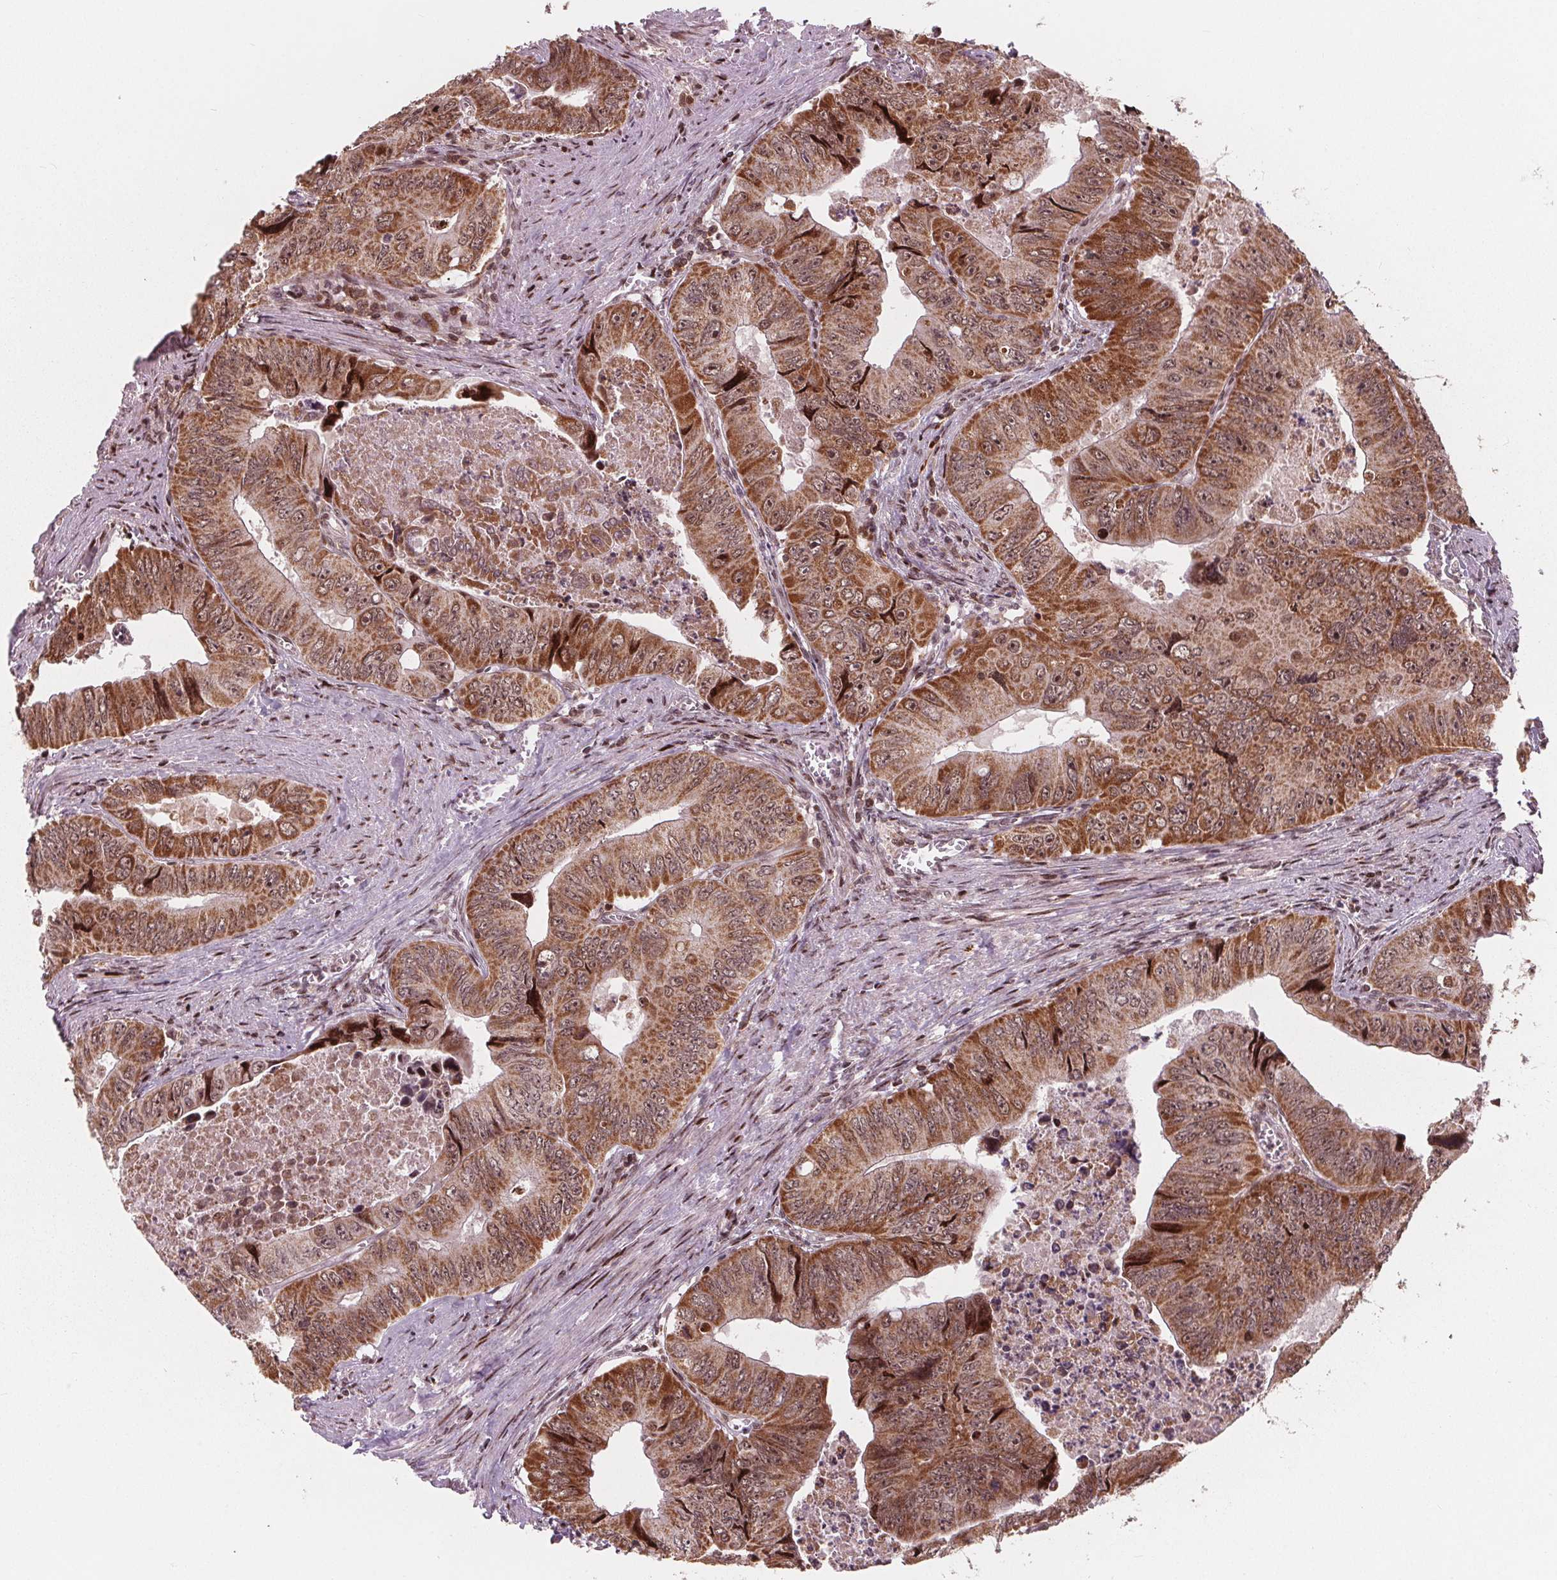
{"staining": {"intensity": "moderate", "quantity": ">75%", "location": "cytoplasmic/membranous,nuclear"}, "tissue": "colorectal cancer", "cell_type": "Tumor cells", "image_type": "cancer", "snomed": [{"axis": "morphology", "description": "Adenocarcinoma, NOS"}, {"axis": "topography", "description": "Colon"}], "caption": "Brown immunohistochemical staining in adenocarcinoma (colorectal) exhibits moderate cytoplasmic/membranous and nuclear staining in about >75% of tumor cells.", "gene": "SNRNP35", "patient": {"sex": "female", "age": 84}}